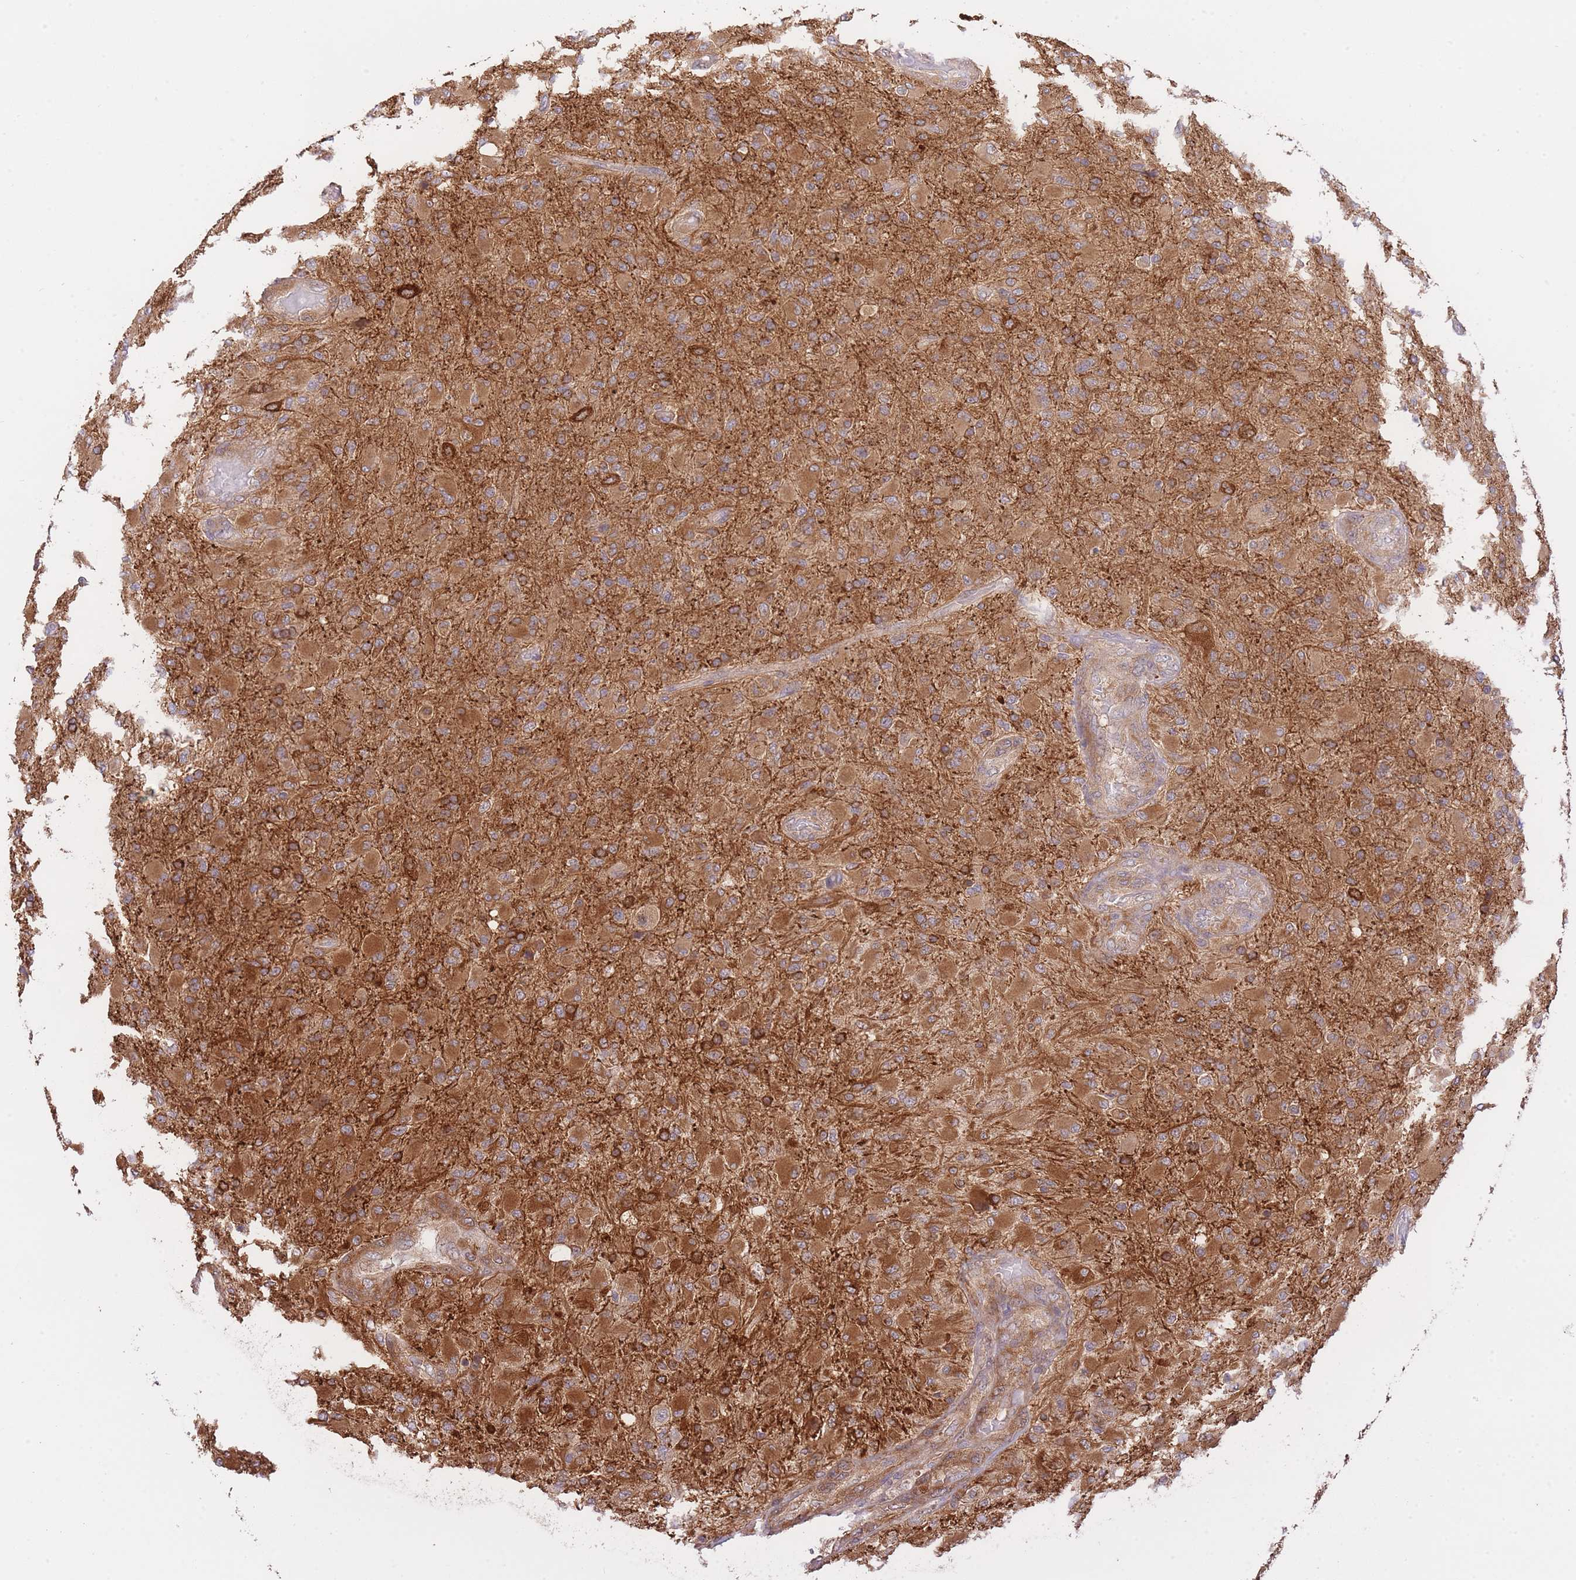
{"staining": {"intensity": "strong", "quantity": ">75%", "location": "cytoplasmic/membranous"}, "tissue": "glioma", "cell_type": "Tumor cells", "image_type": "cancer", "snomed": [{"axis": "morphology", "description": "Glioma, malignant, Low grade"}, {"axis": "topography", "description": "Brain"}], "caption": "Immunohistochemistry (IHC) (DAB) staining of low-grade glioma (malignant) shows strong cytoplasmic/membranous protein positivity in about >75% of tumor cells. The protein is stained brown, and the nuclei are stained in blue (DAB IHC with brightfield microscopy, high magnification).", "gene": "EXOSC8", "patient": {"sex": "male", "age": 65}}